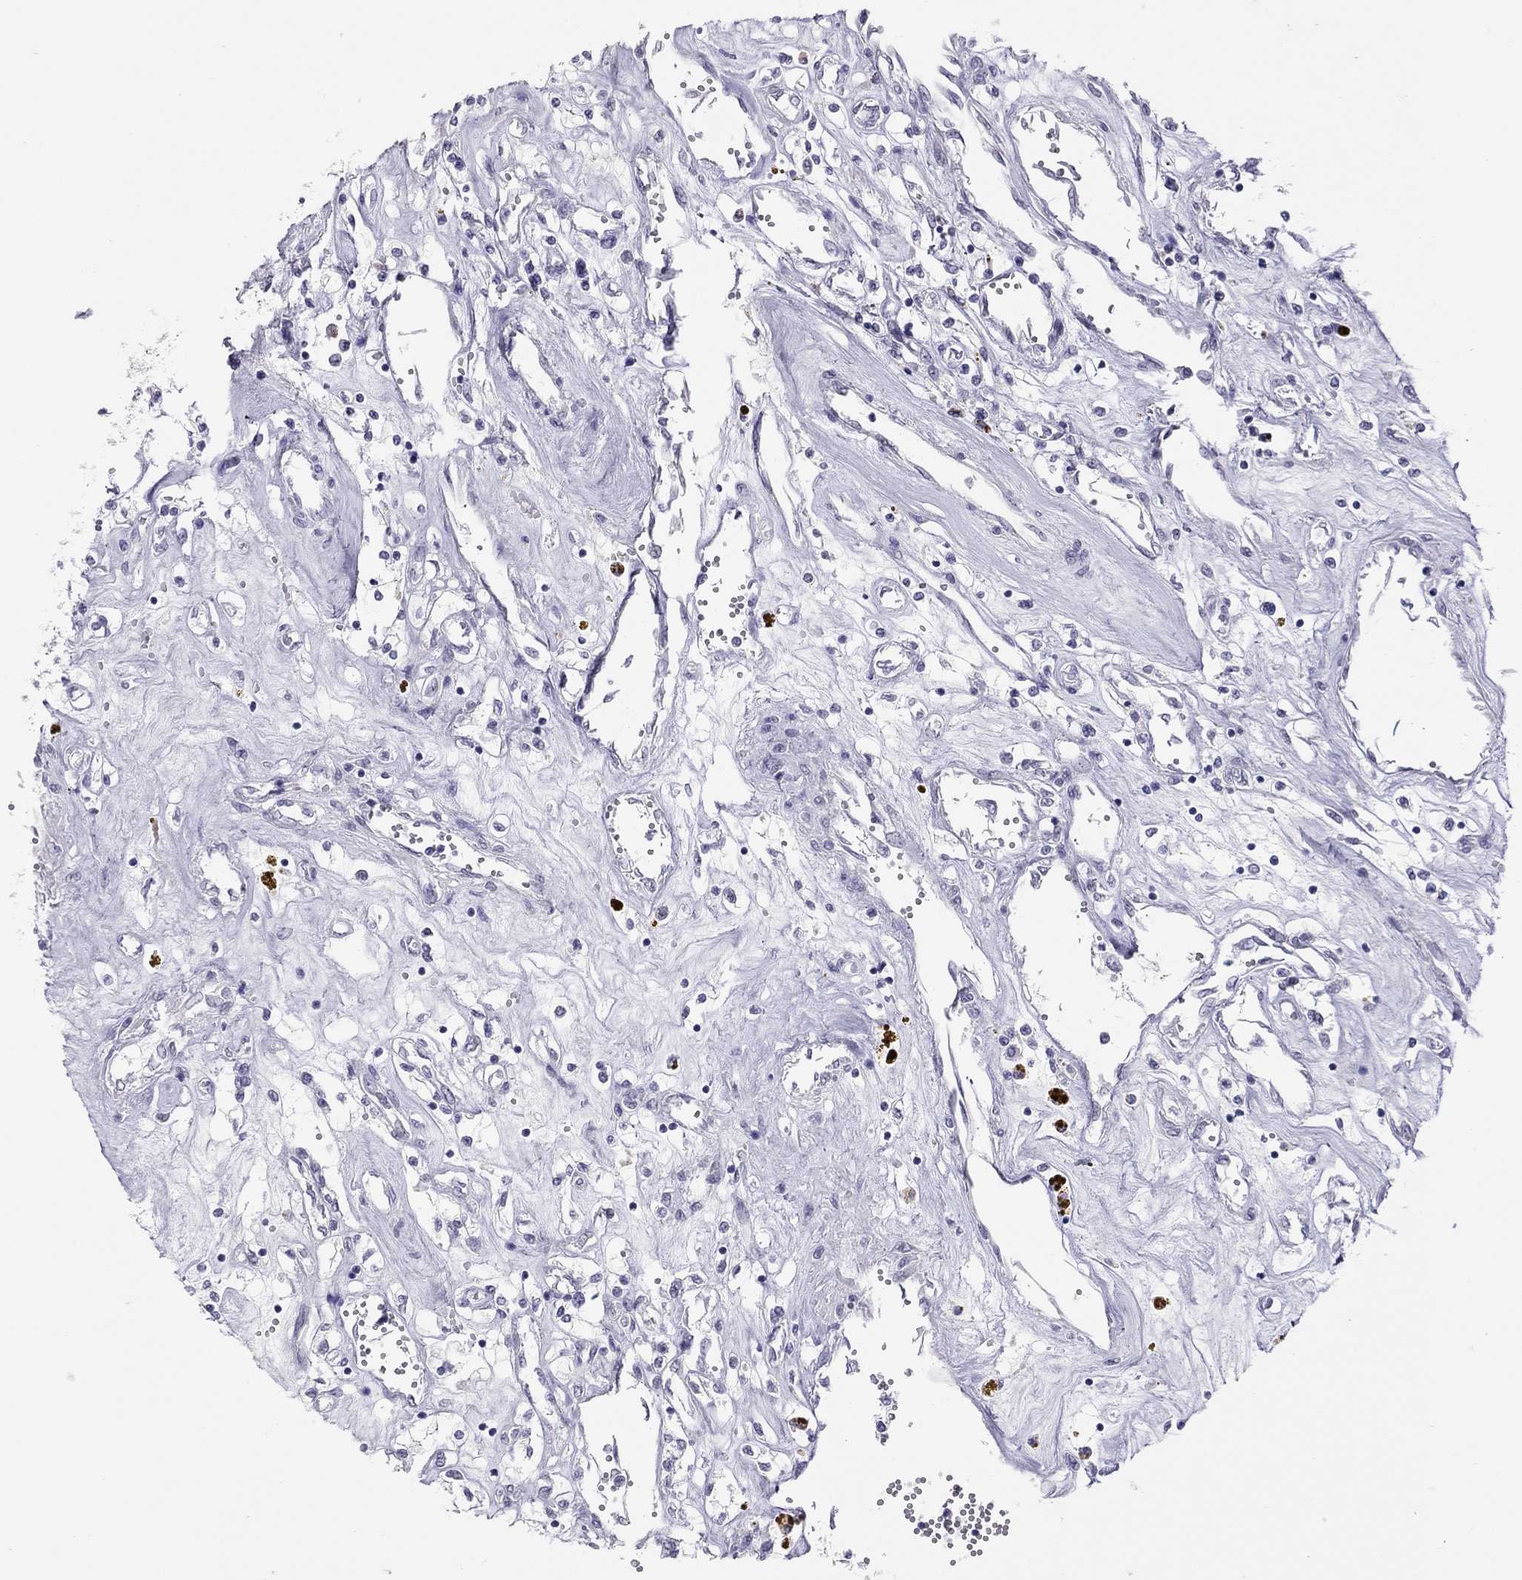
{"staining": {"intensity": "negative", "quantity": "none", "location": "none"}, "tissue": "renal cancer", "cell_type": "Tumor cells", "image_type": "cancer", "snomed": [{"axis": "morphology", "description": "Adenocarcinoma, NOS"}, {"axis": "topography", "description": "Kidney"}], "caption": "The histopathology image exhibits no staining of tumor cells in renal cancer.", "gene": "MUC16", "patient": {"sex": "female", "age": 59}}